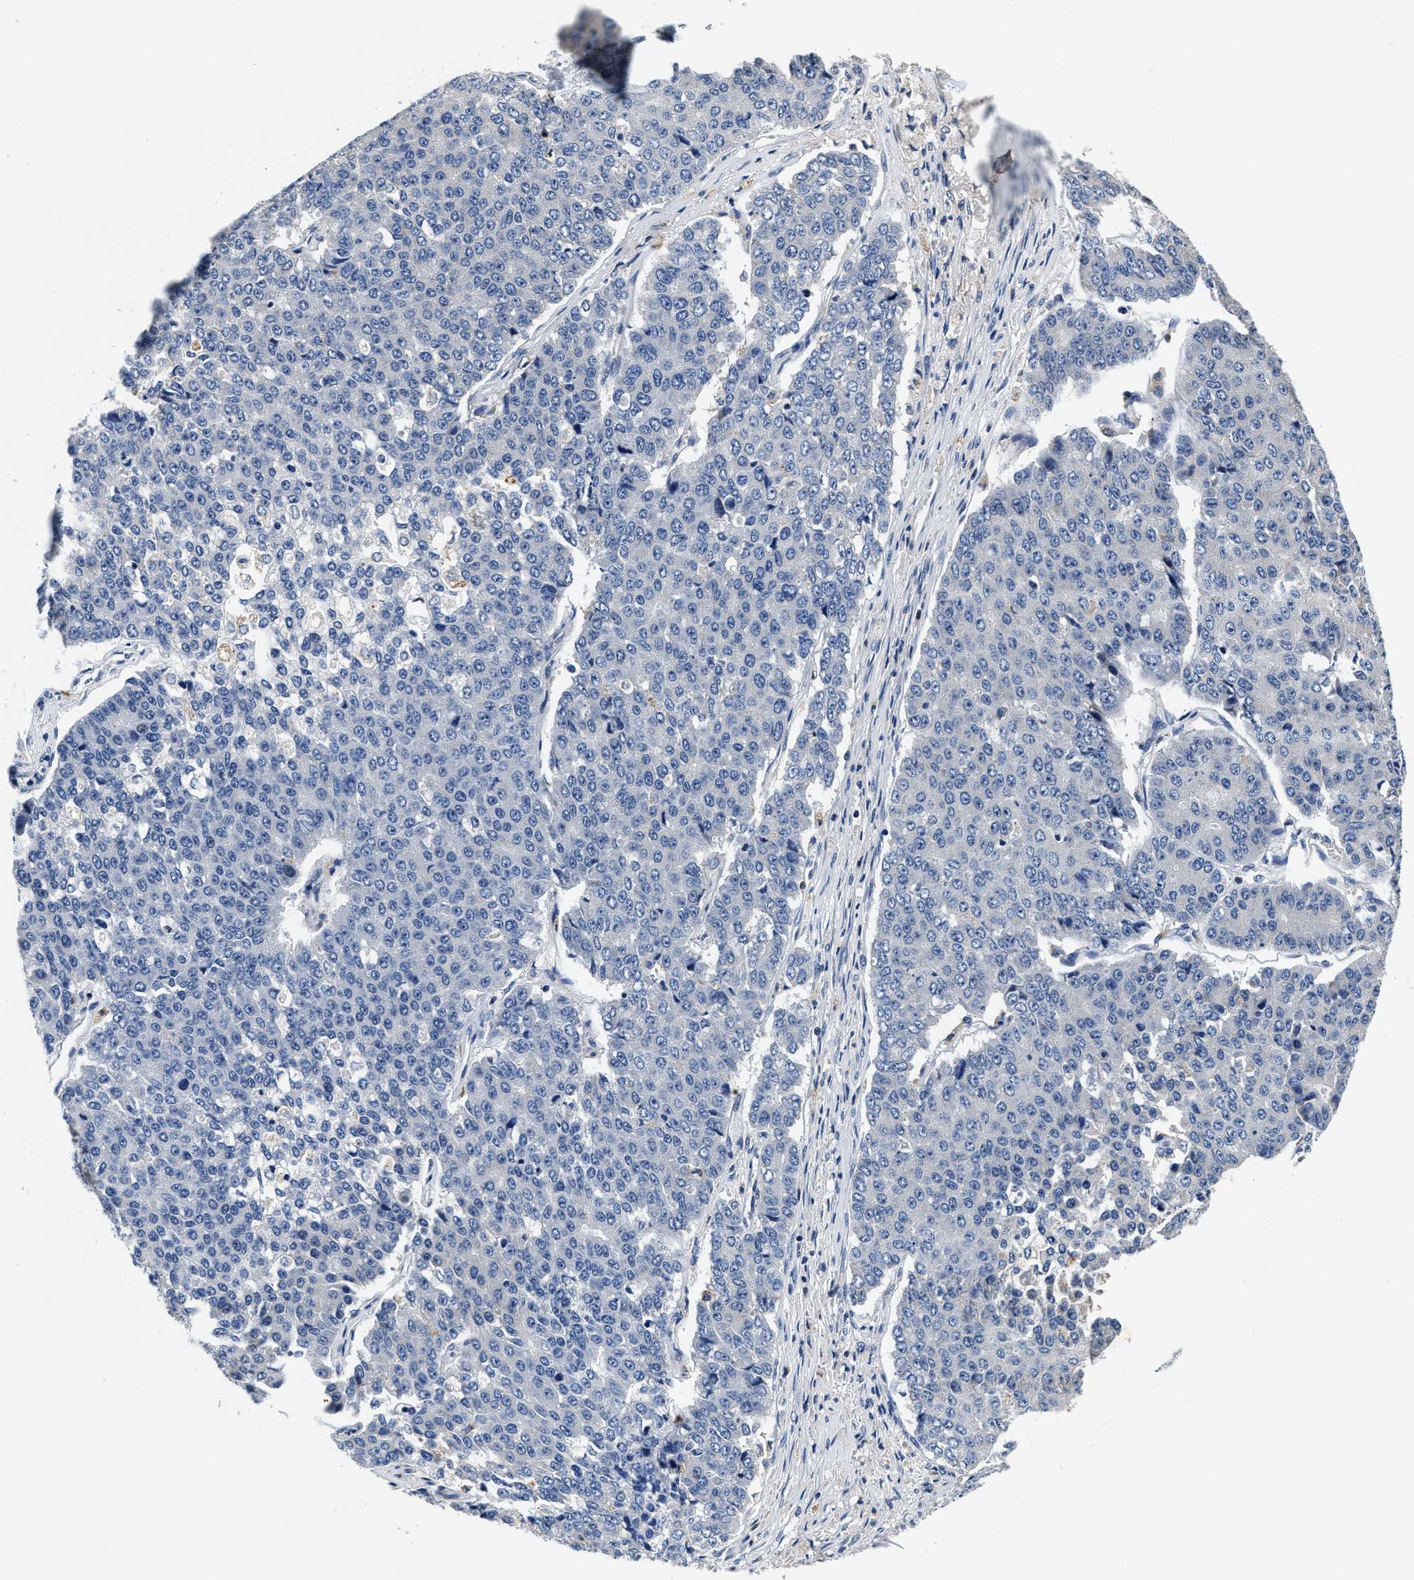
{"staining": {"intensity": "negative", "quantity": "none", "location": "none"}, "tissue": "pancreatic cancer", "cell_type": "Tumor cells", "image_type": "cancer", "snomed": [{"axis": "morphology", "description": "Adenocarcinoma, NOS"}, {"axis": "topography", "description": "Pancreas"}], "caption": "This is an immunohistochemistry histopathology image of pancreatic adenocarcinoma. There is no staining in tumor cells.", "gene": "ANKIB1", "patient": {"sex": "male", "age": 50}}